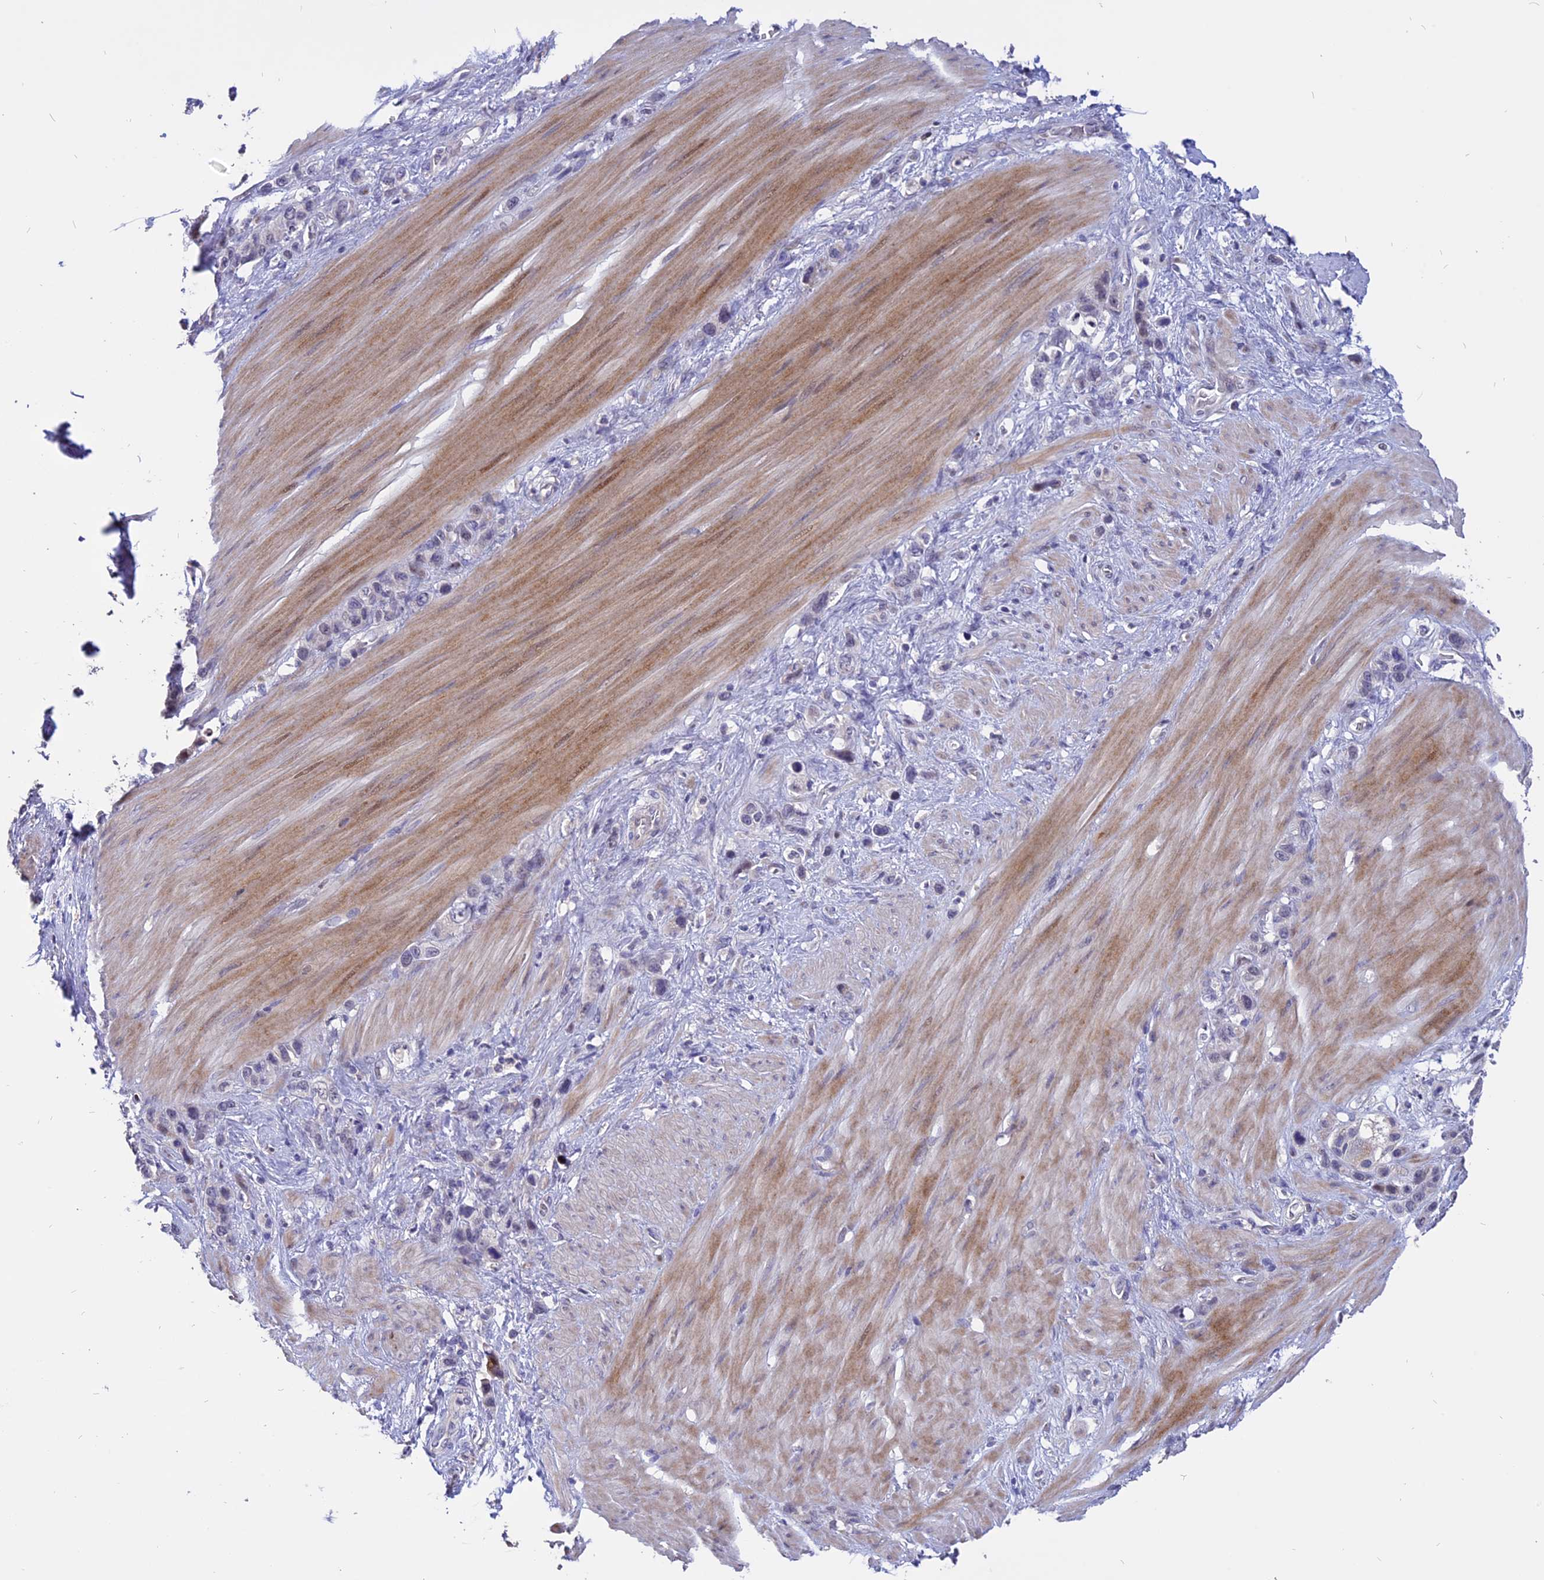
{"staining": {"intensity": "negative", "quantity": "none", "location": "none"}, "tissue": "stomach cancer", "cell_type": "Tumor cells", "image_type": "cancer", "snomed": [{"axis": "morphology", "description": "Adenocarcinoma, NOS"}, {"axis": "morphology", "description": "Adenocarcinoma, High grade"}, {"axis": "topography", "description": "Stomach, upper"}, {"axis": "topography", "description": "Stomach, lower"}], "caption": "IHC micrograph of neoplastic tissue: stomach cancer stained with DAB (3,3'-diaminobenzidine) demonstrates no significant protein staining in tumor cells.", "gene": "TMEM263", "patient": {"sex": "female", "age": 65}}